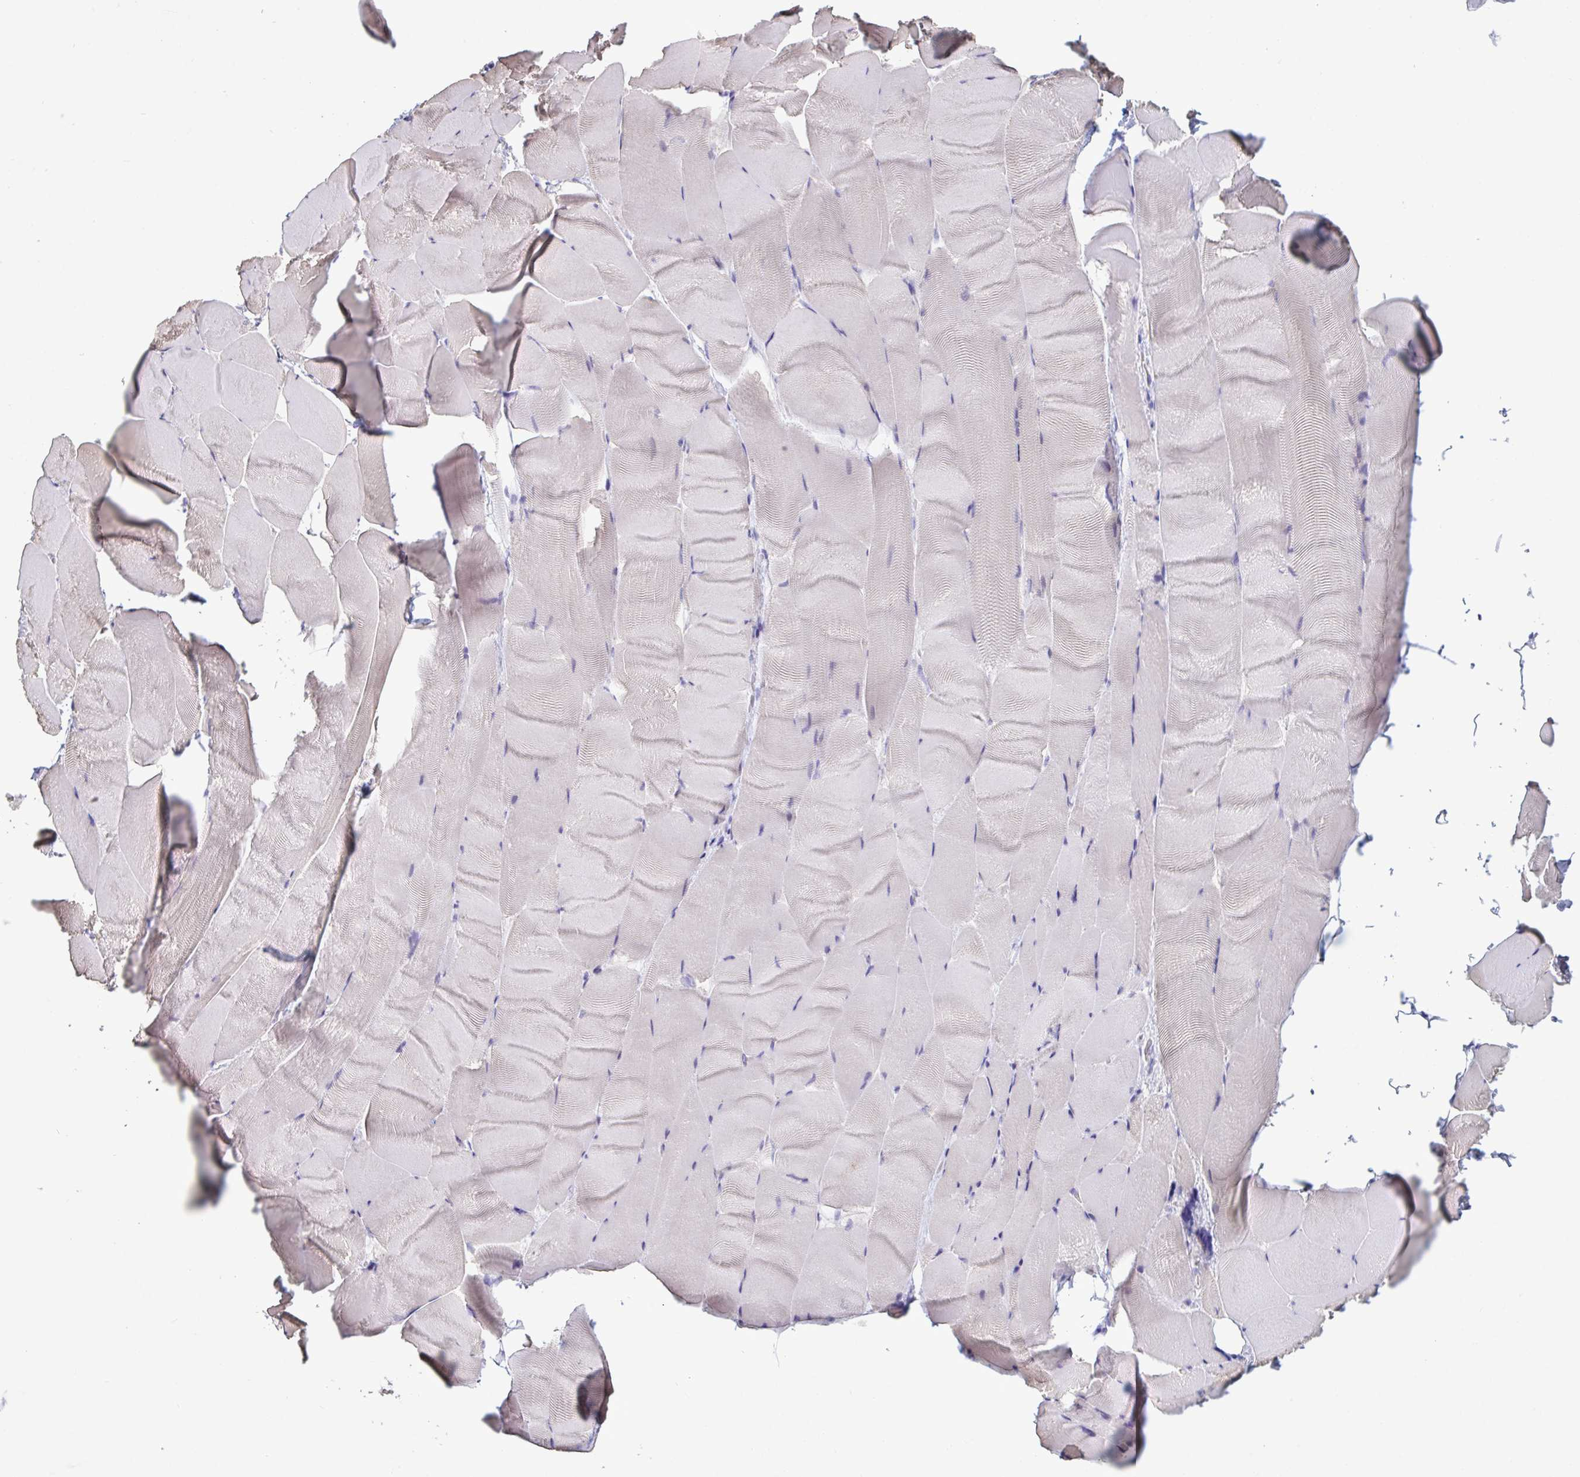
{"staining": {"intensity": "negative", "quantity": "none", "location": "none"}, "tissue": "skeletal muscle", "cell_type": "Myocytes", "image_type": "normal", "snomed": [{"axis": "morphology", "description": "Normal tissue, NOS"}, {"axis": "topography", "description": "Skeletal muscle"}], "caption": "This is a photomicrograph of IHC staining of unremarkable skeletal muscle, which shows no staining in myocytes. The staining is performed using DAB (3,3'-diaminobenzidine) brown chromogen with nuclei counter-stained in using hematoxylin.", "gene": "NAA30", "patient": {"sex": "female", "age": 64}}